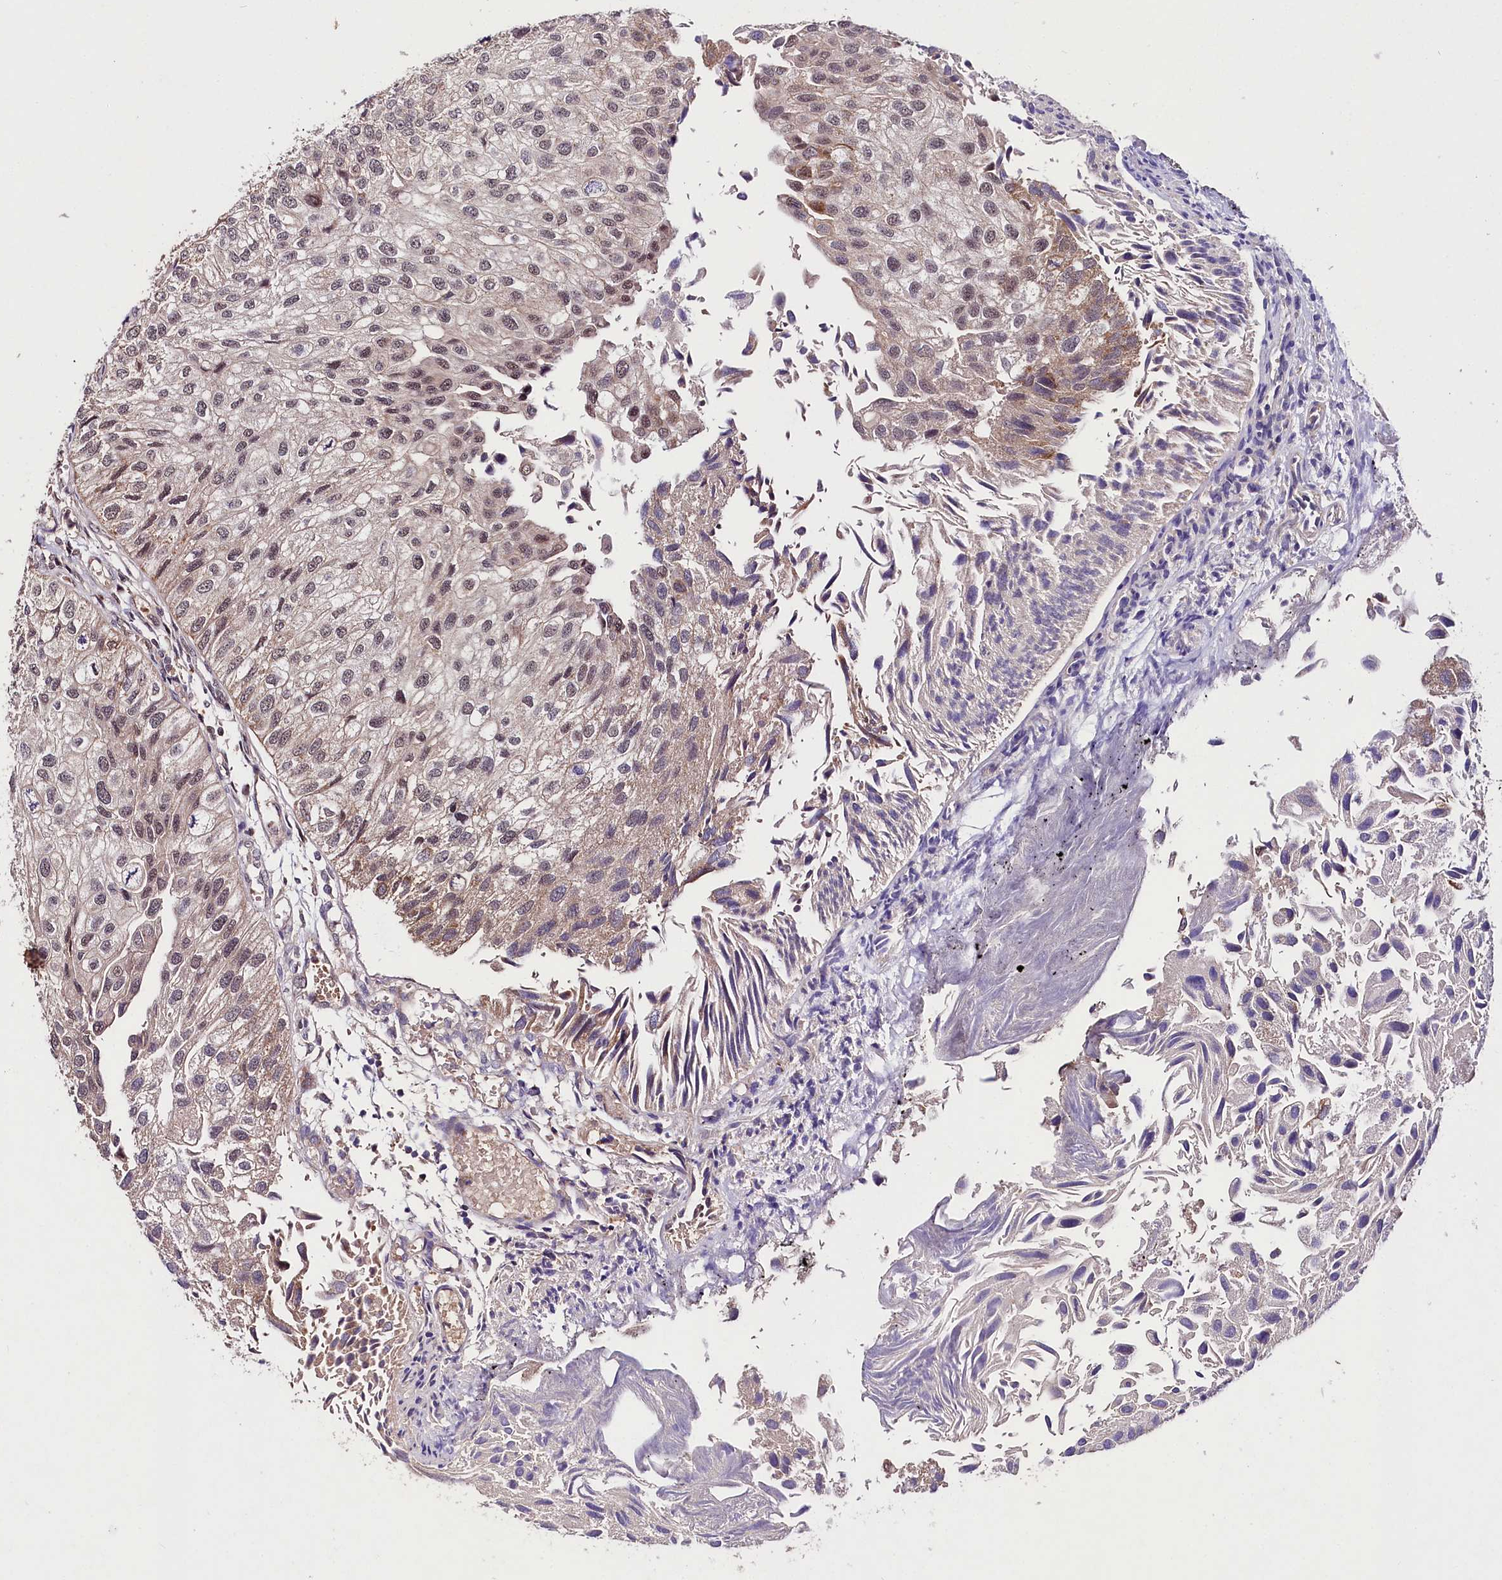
{"staining": {"intensity": "weak", "quantity": "25%-75%", "location": "cytoplasmic/membranous,nuclear"}, "tissue": "urothelial cancer", "cell_type": "Tumor cells", "image_type": "cancer", "snomed": [{"axis": "morphology", "description": "Urothelial carcinoma, Low grade"}, {"axis": "topography", "description": "Urinary bladder"}], "caption": "DAB (3,3'-diaminobenzidine) immunohistochemical staining of low-grade urothelial carcinoma exhibits weak cytoplasmic/membranous and nuclear protein expression in approximately 25%-75% of tumor cells.", "gene": "TAFAZZIN", "patient": {"sex": "female", "age": 89}}